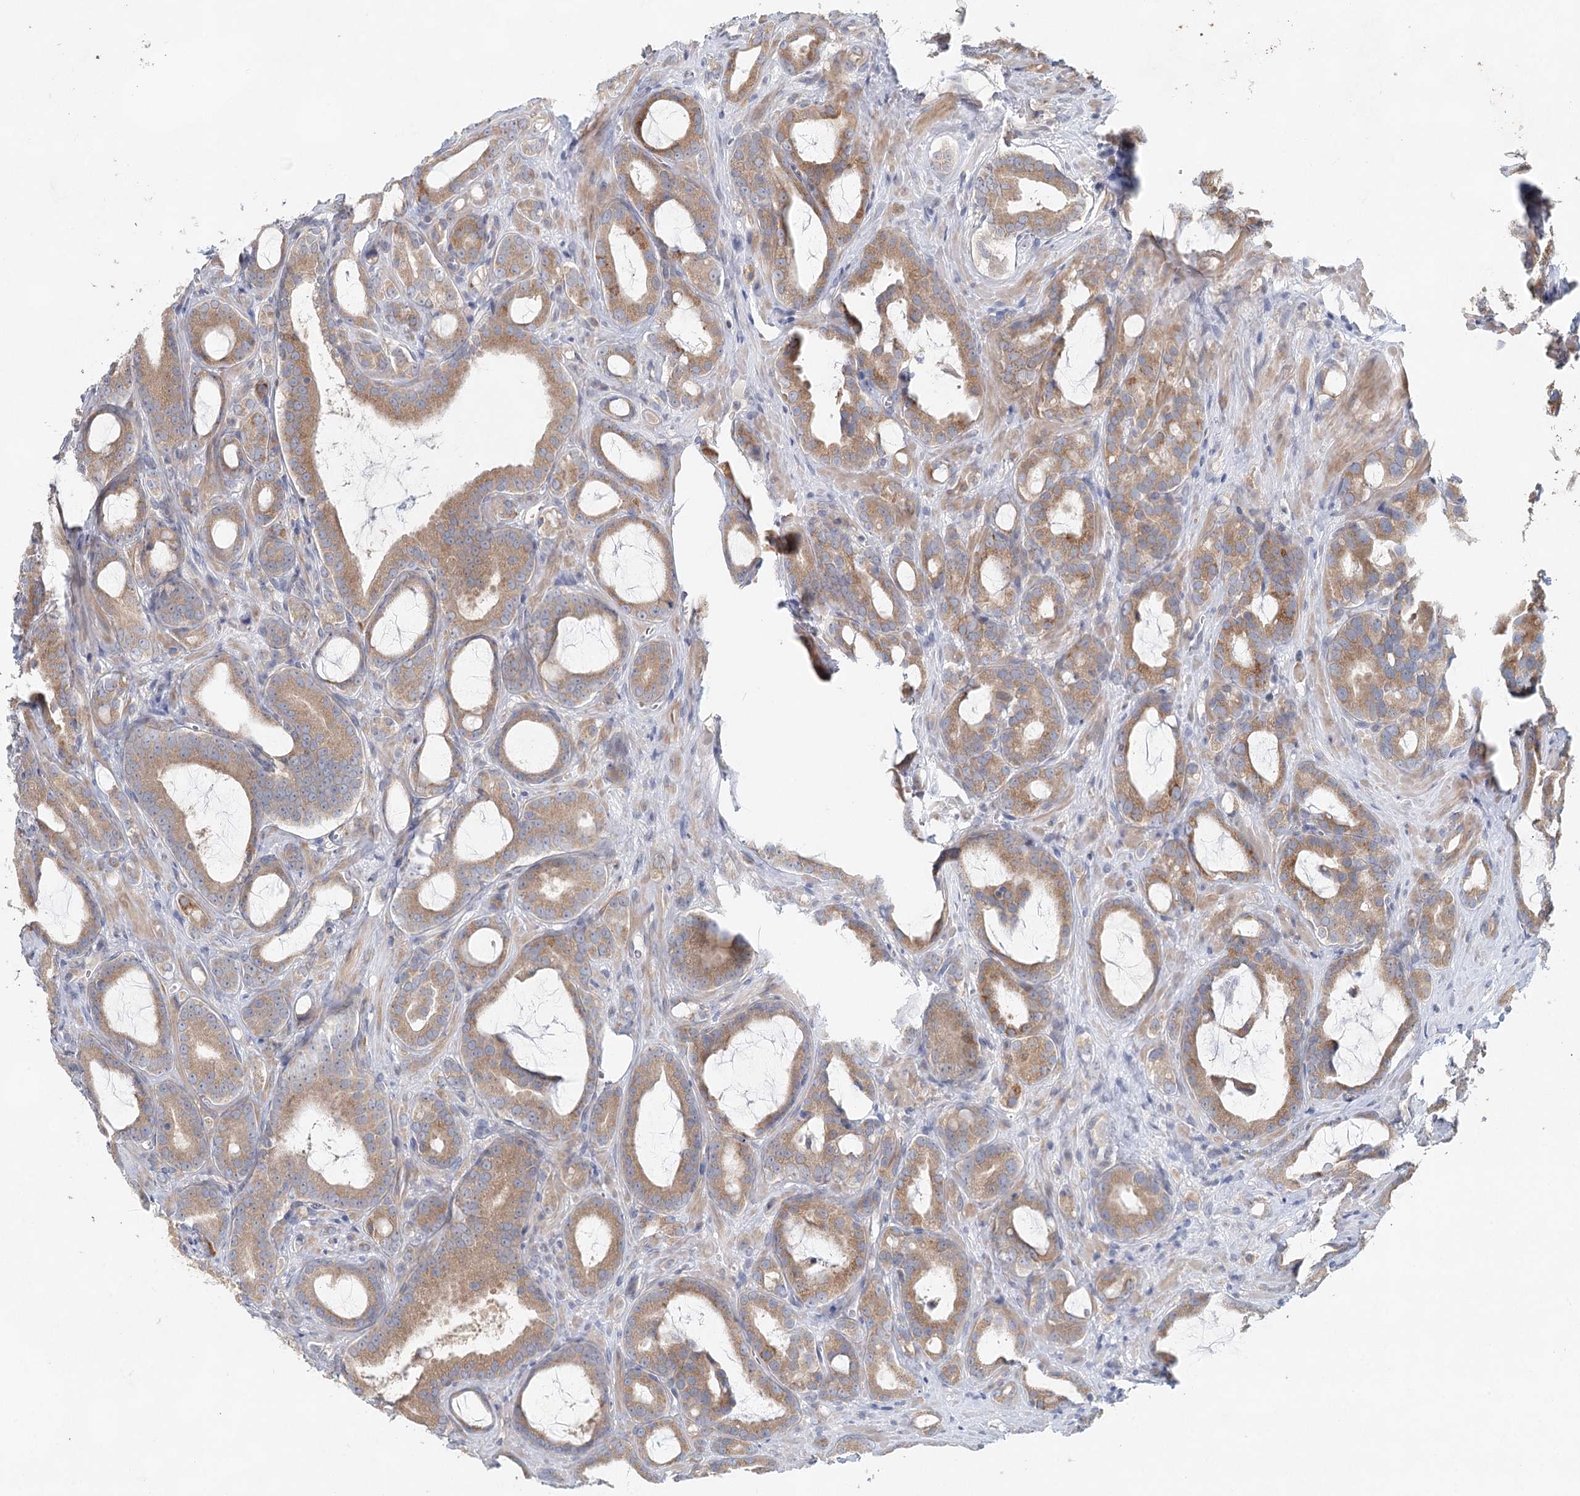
{"staining": {"intensity": "moderate", "quantity": ">75%", "location": "cytoplasmic/membranous"}, "tissue": "prostate cancer", "cell_type": "Tumor cells", "image_type": "cancer", "snomed": [{"axis": "morphology", "description": "Adenocarcinoma, High grade"}, {"axis": "topography", "description": "Prostate"}], "caption": "The histopathology image reveals immunohistochemical staining of high-grade adenocarcinoma (prostate). There is moderate cytoplasmic/membranous positivity is identified in about >75% of tumor cells.", "gene": "BLTP1", "patient": {"sex": "male", "age": 72}}